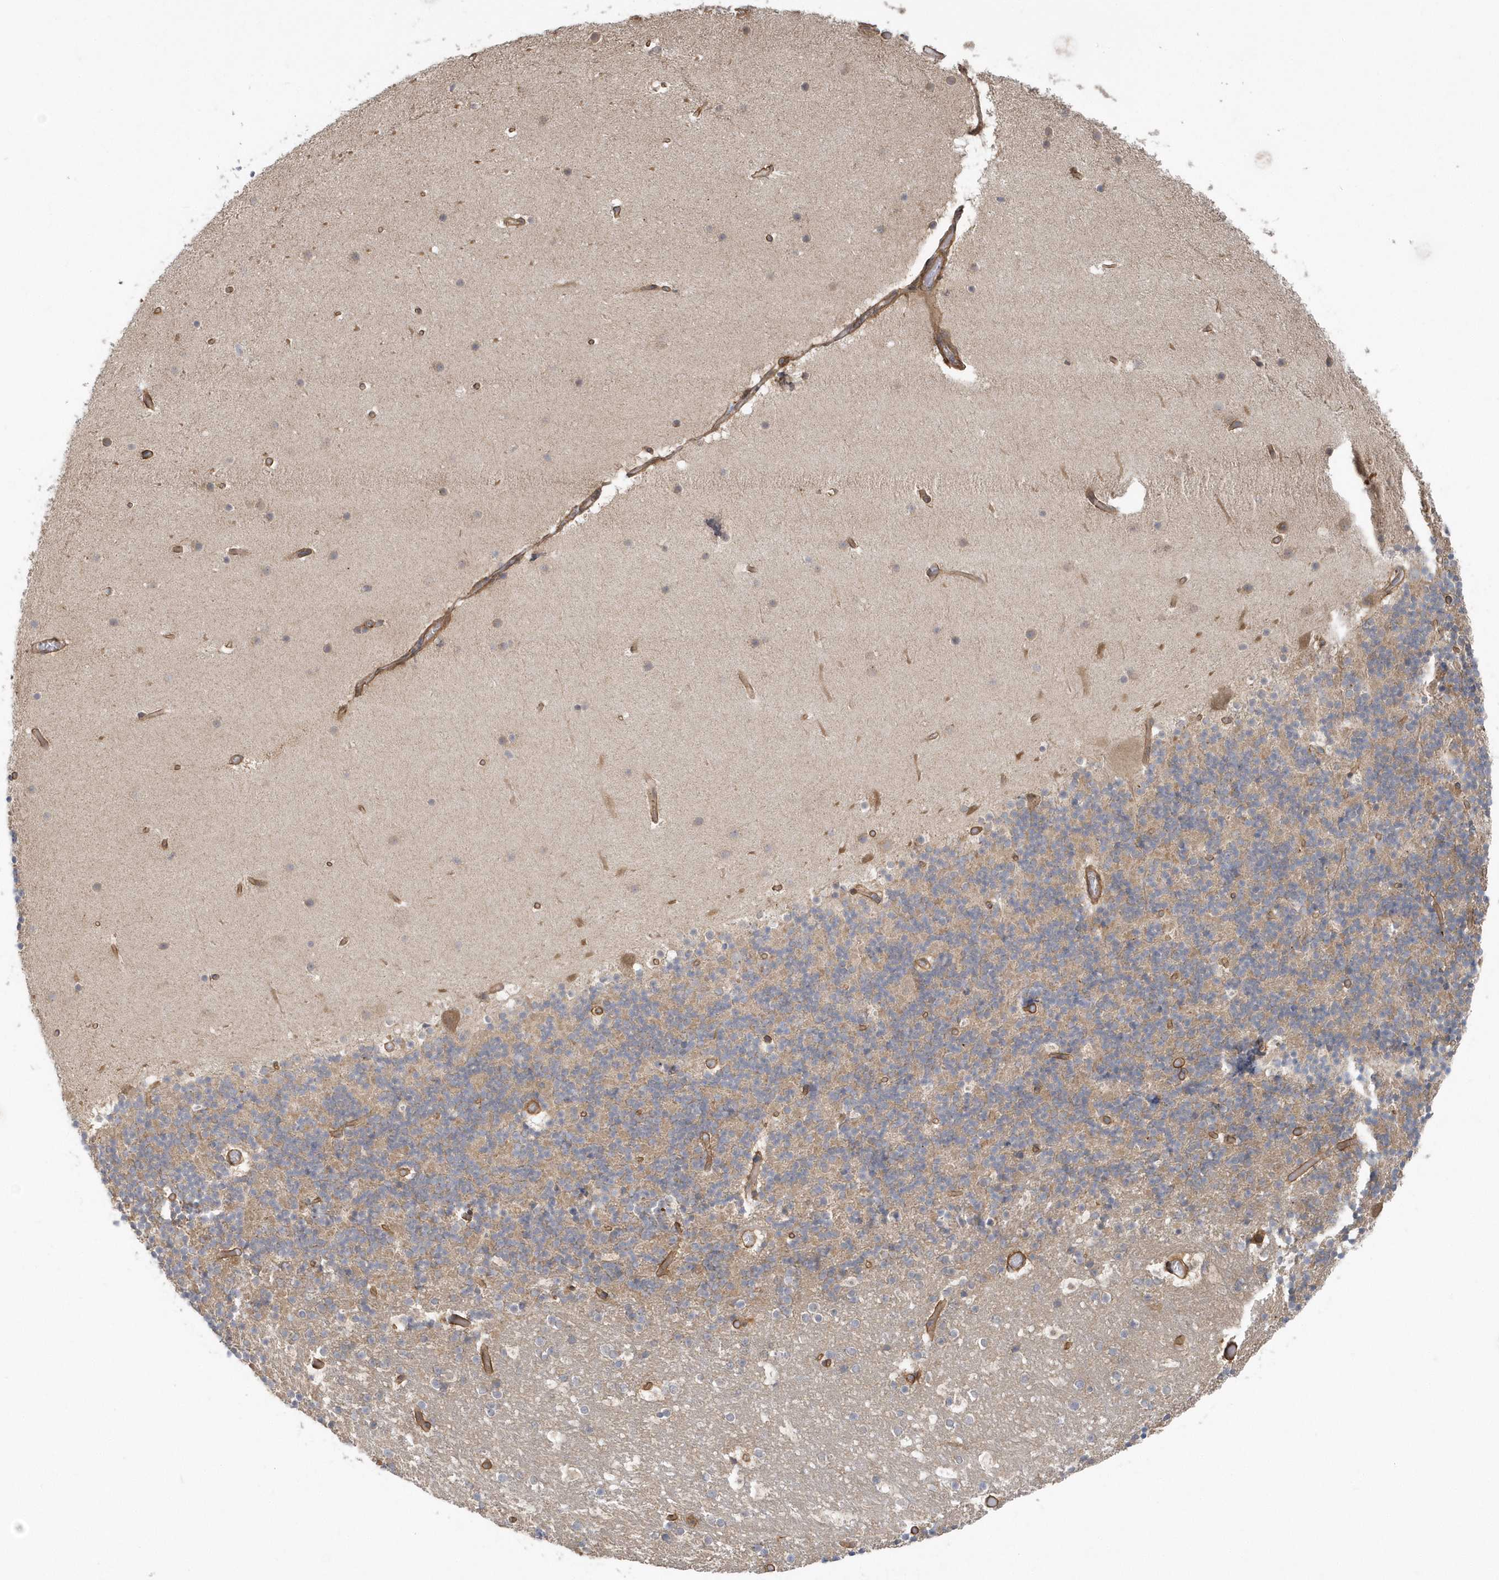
{"staining": {"intensity": "weak", "quantity": "25%-75%", "location": "cytoplasmic/membranous"}, "tissue": "cerebellum", "cell_type": "Cells in granular layer", "image_type": "normal", "snomed": [{"axis": "morphology", "description": "Normal tissue, NOS"}, {"axis": "topography", "description": "Cerebellum"}], "caption": "Immunohistochemistry of benign human cerebellum shows low levels of weak cytoplasmic/membranous staining in approximately 25%-75% of cells in granular layer.", "gene": "ACTR1A", "patient": {"sex": "male", "age": 57}}